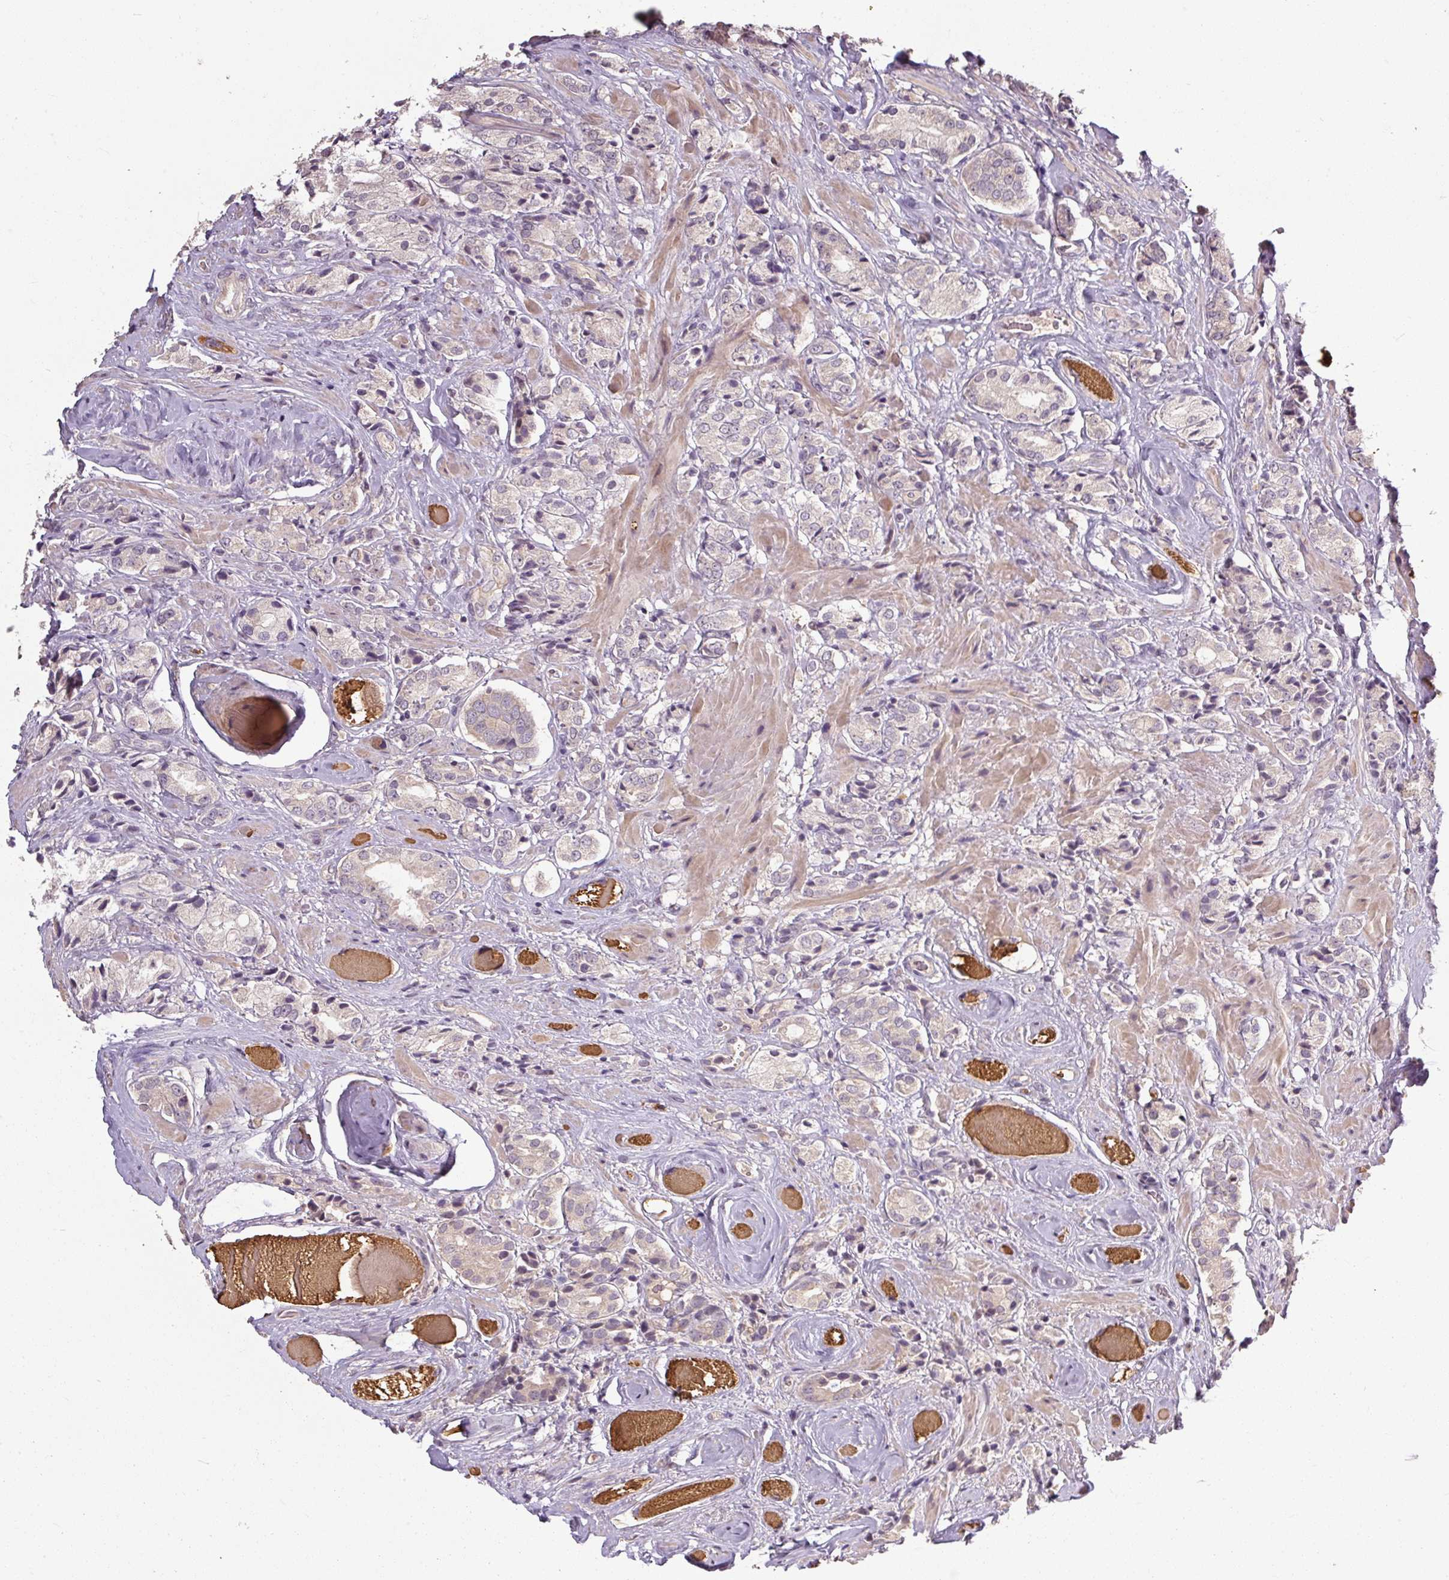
{"staining": {"intensity": "negative", "quantity": "none", "location": "none"}, "tissue": "prostate cancer", "cell_type": "Tumor cells", "image_type": "cancer", "snomed": [{"axis": "morphology", "description": "Adenocarcinoma, High grade"}, {"axis": "topography", "description": "Prostate and seminal vesicle, NOS"}], "caption": "This is an IHC photomicrograph of prostate cancer. There is no expression in tumor cells.", "gene": "CFAP65", "patient": {"sex": "male", "age": 64}}